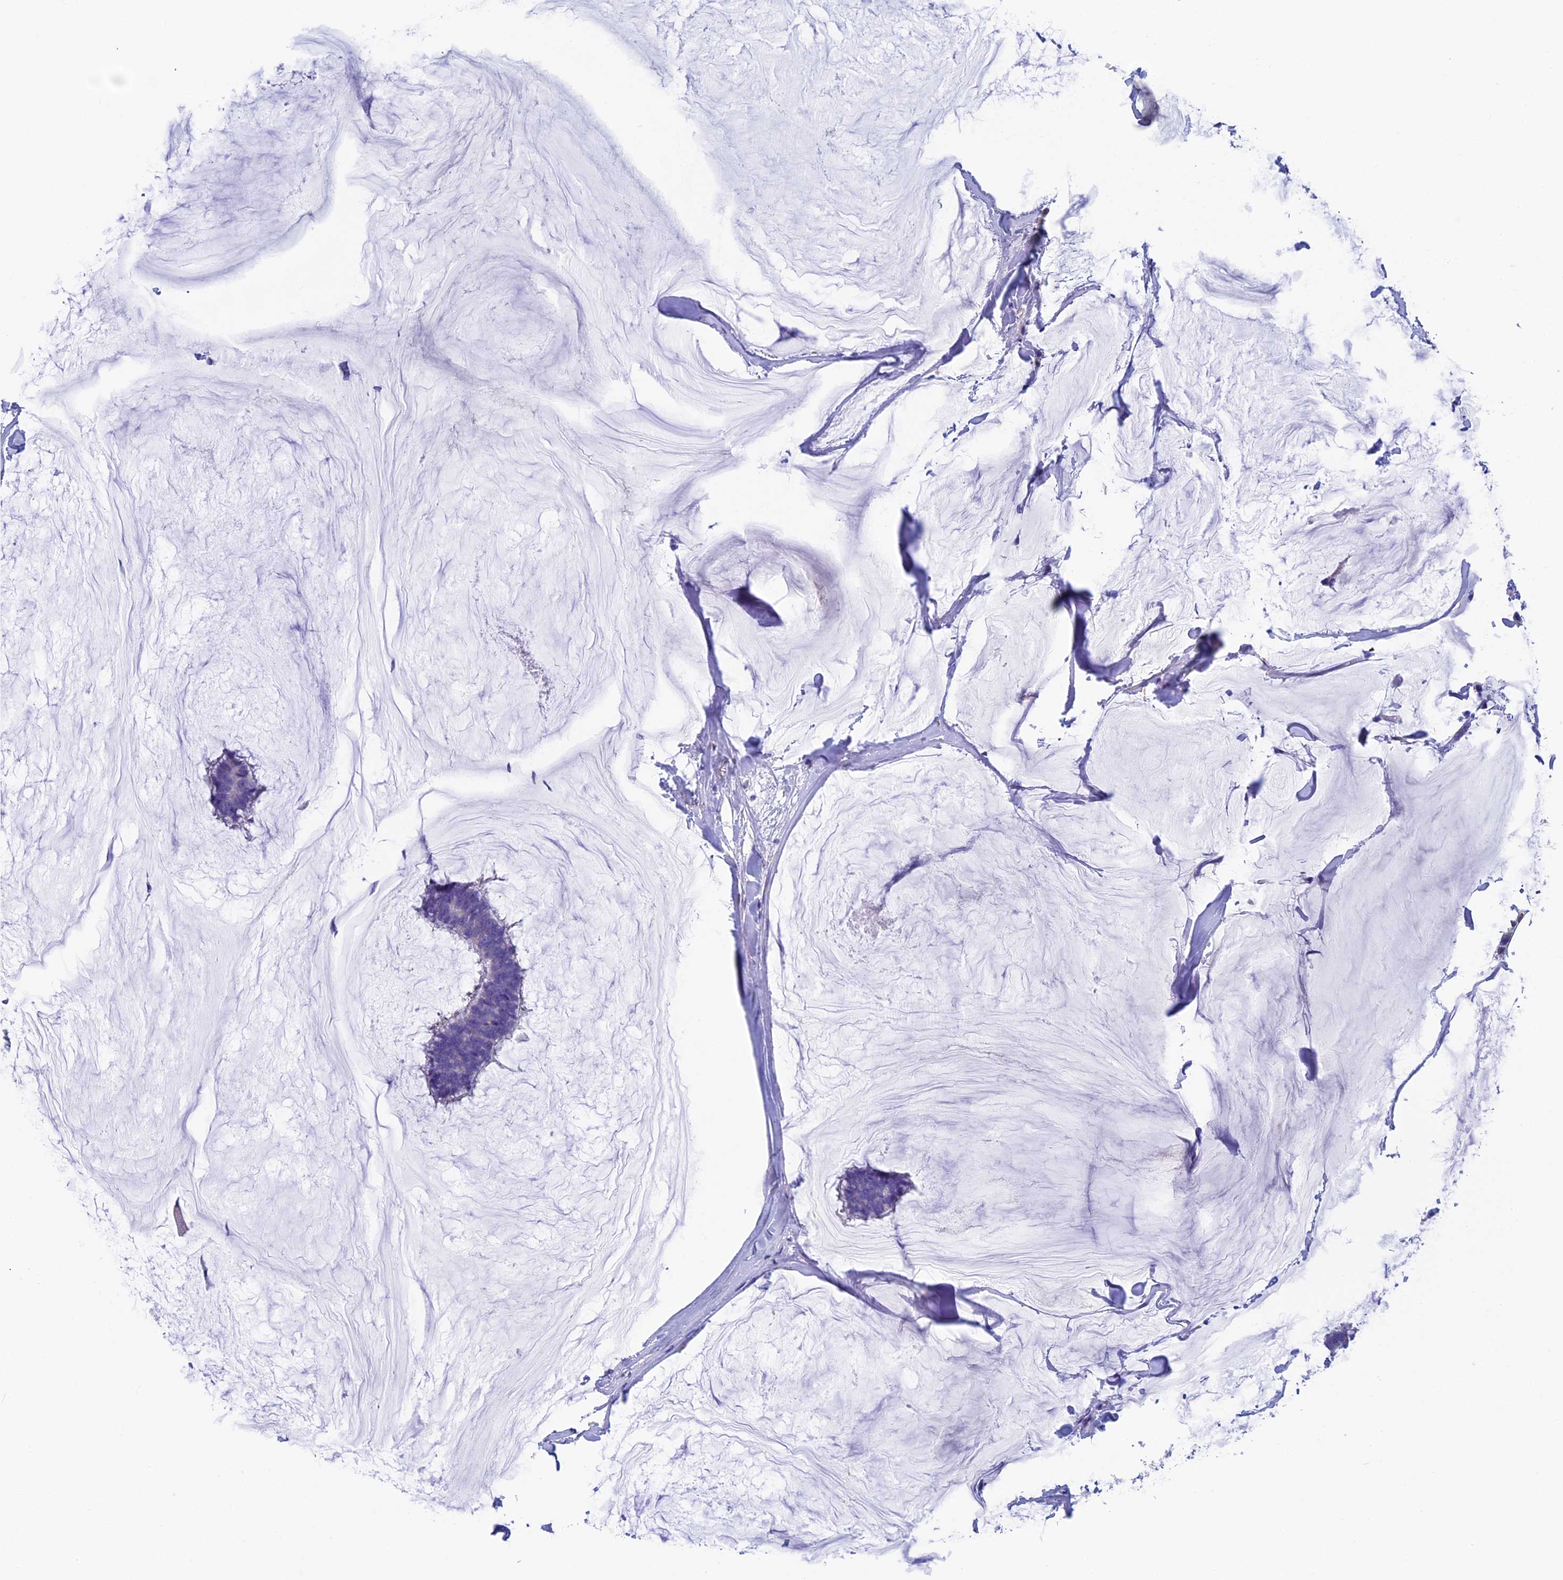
{"staining": {"intensity": "negative", "quantity": "none", "location": "none"}, "tissue": "breast cancer", "cell_type": "Tumor cells", "image_type": "cancer", "snomed": [{"axis": "morphology", "description": "Duct carcinoma"}, {"axis": "topography", "description": "Breast"}], "caption": "Breast intraductal carcinoma stained for a protein using IHC exhibits no staining tumor cells.", "gene": "SEPTIN1", "patient": {"sex": "female", "age": 93}}